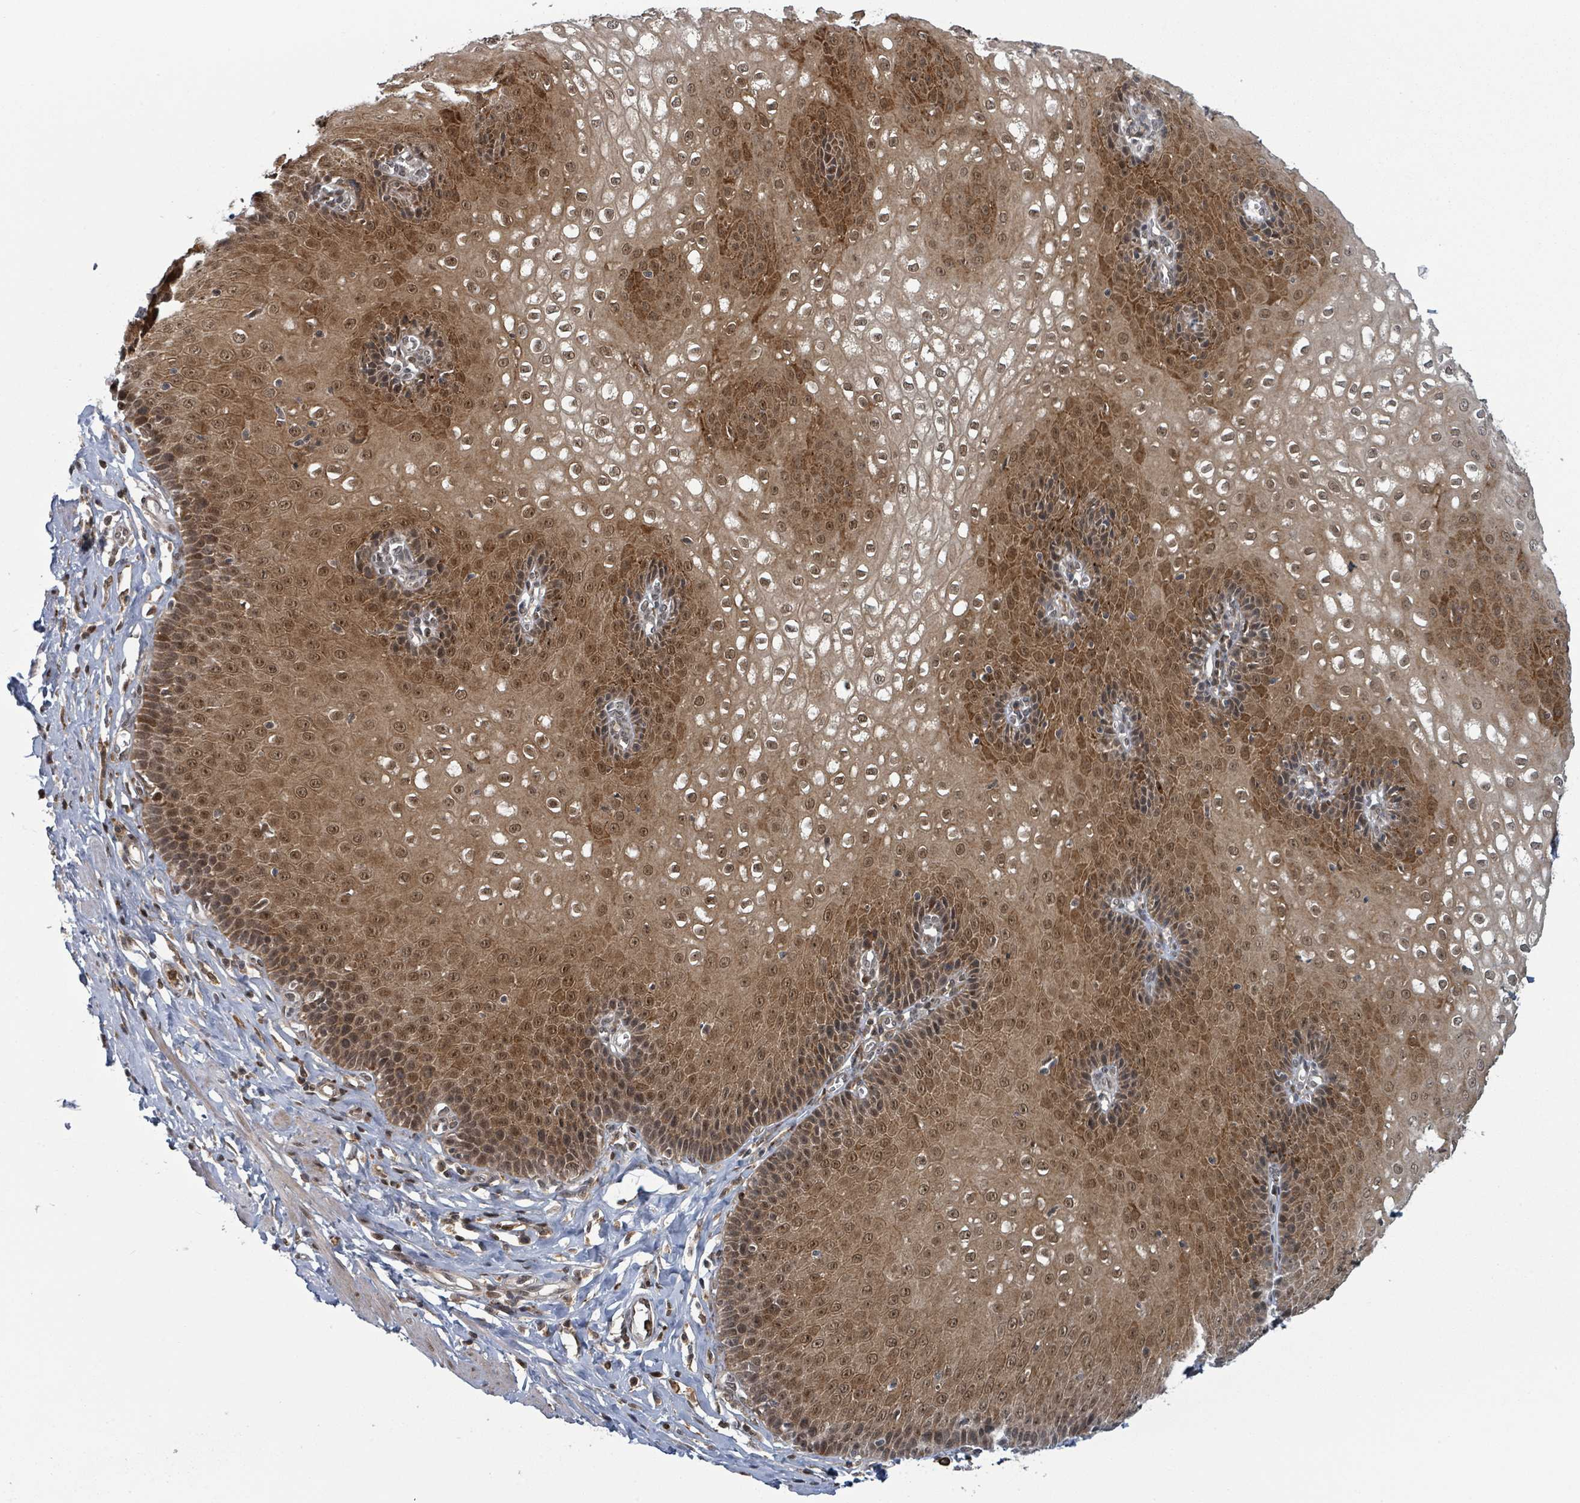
{"staining": {"intensity": "strong", "quantity": ">75%", "location": "cytoplasmic/membranous,nuclear"}, "tissue": "esophagus", "cell_type": "Squamous epithelial cells", "image_type": "normal", "snomed": [{"axis": "morphology", "description": "Normal tissue, NOS"}, {"axis": "topography", "description": "Esophagus"}], "caption": "Squamous epithelial cells reveal strong cytoplasmic/membranous,nuclear expression in approximately >75% of cells in normal esophagus.", "gene": "GTF3C1", "patient": {"sex": "male", "age": 67}}